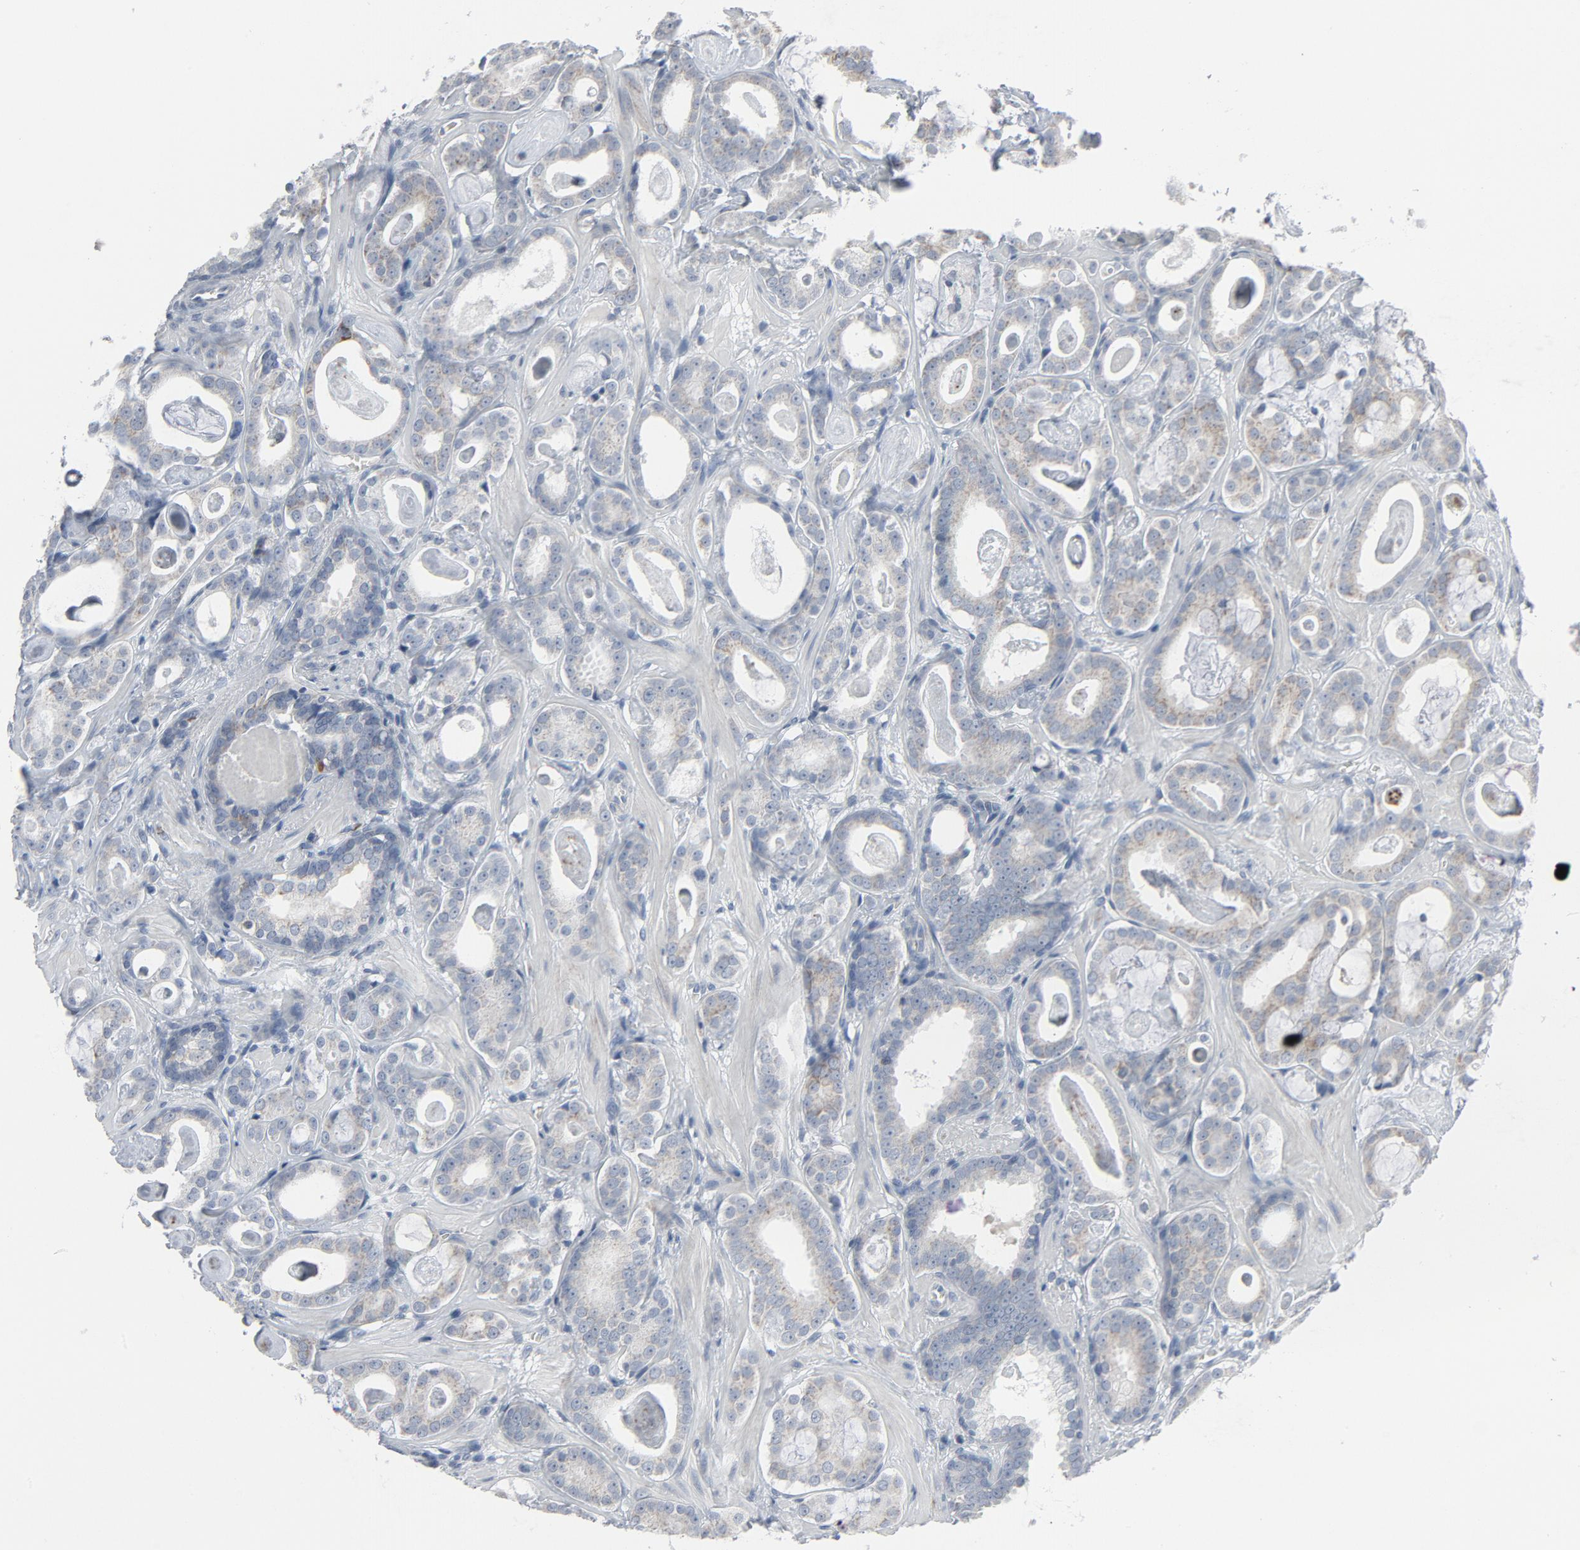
{"staining": {"intensity": "weak", "quantity": "<25%", "location": "cytoplasmic/membranous"}, "tissue": "prostate cancer", "cell_type": "Tumor cells", "image_type": "cancer", "snomed": [{"axis": "morphology", "description": "Adenocarcinoma, Low grade"}, {"axis": "topography", "description": "Prostate"}], "caption": "Photomicrograph shows no protein staining in tumor cells of prostate adenocarcinoma (low-grade) tissue. (Brightfield microscopy of DAB (3,3'-diaminobenzidine) IHC at high magnification).", "gene": "GPX2", "patient": {"sex": "male", "age": 57}}